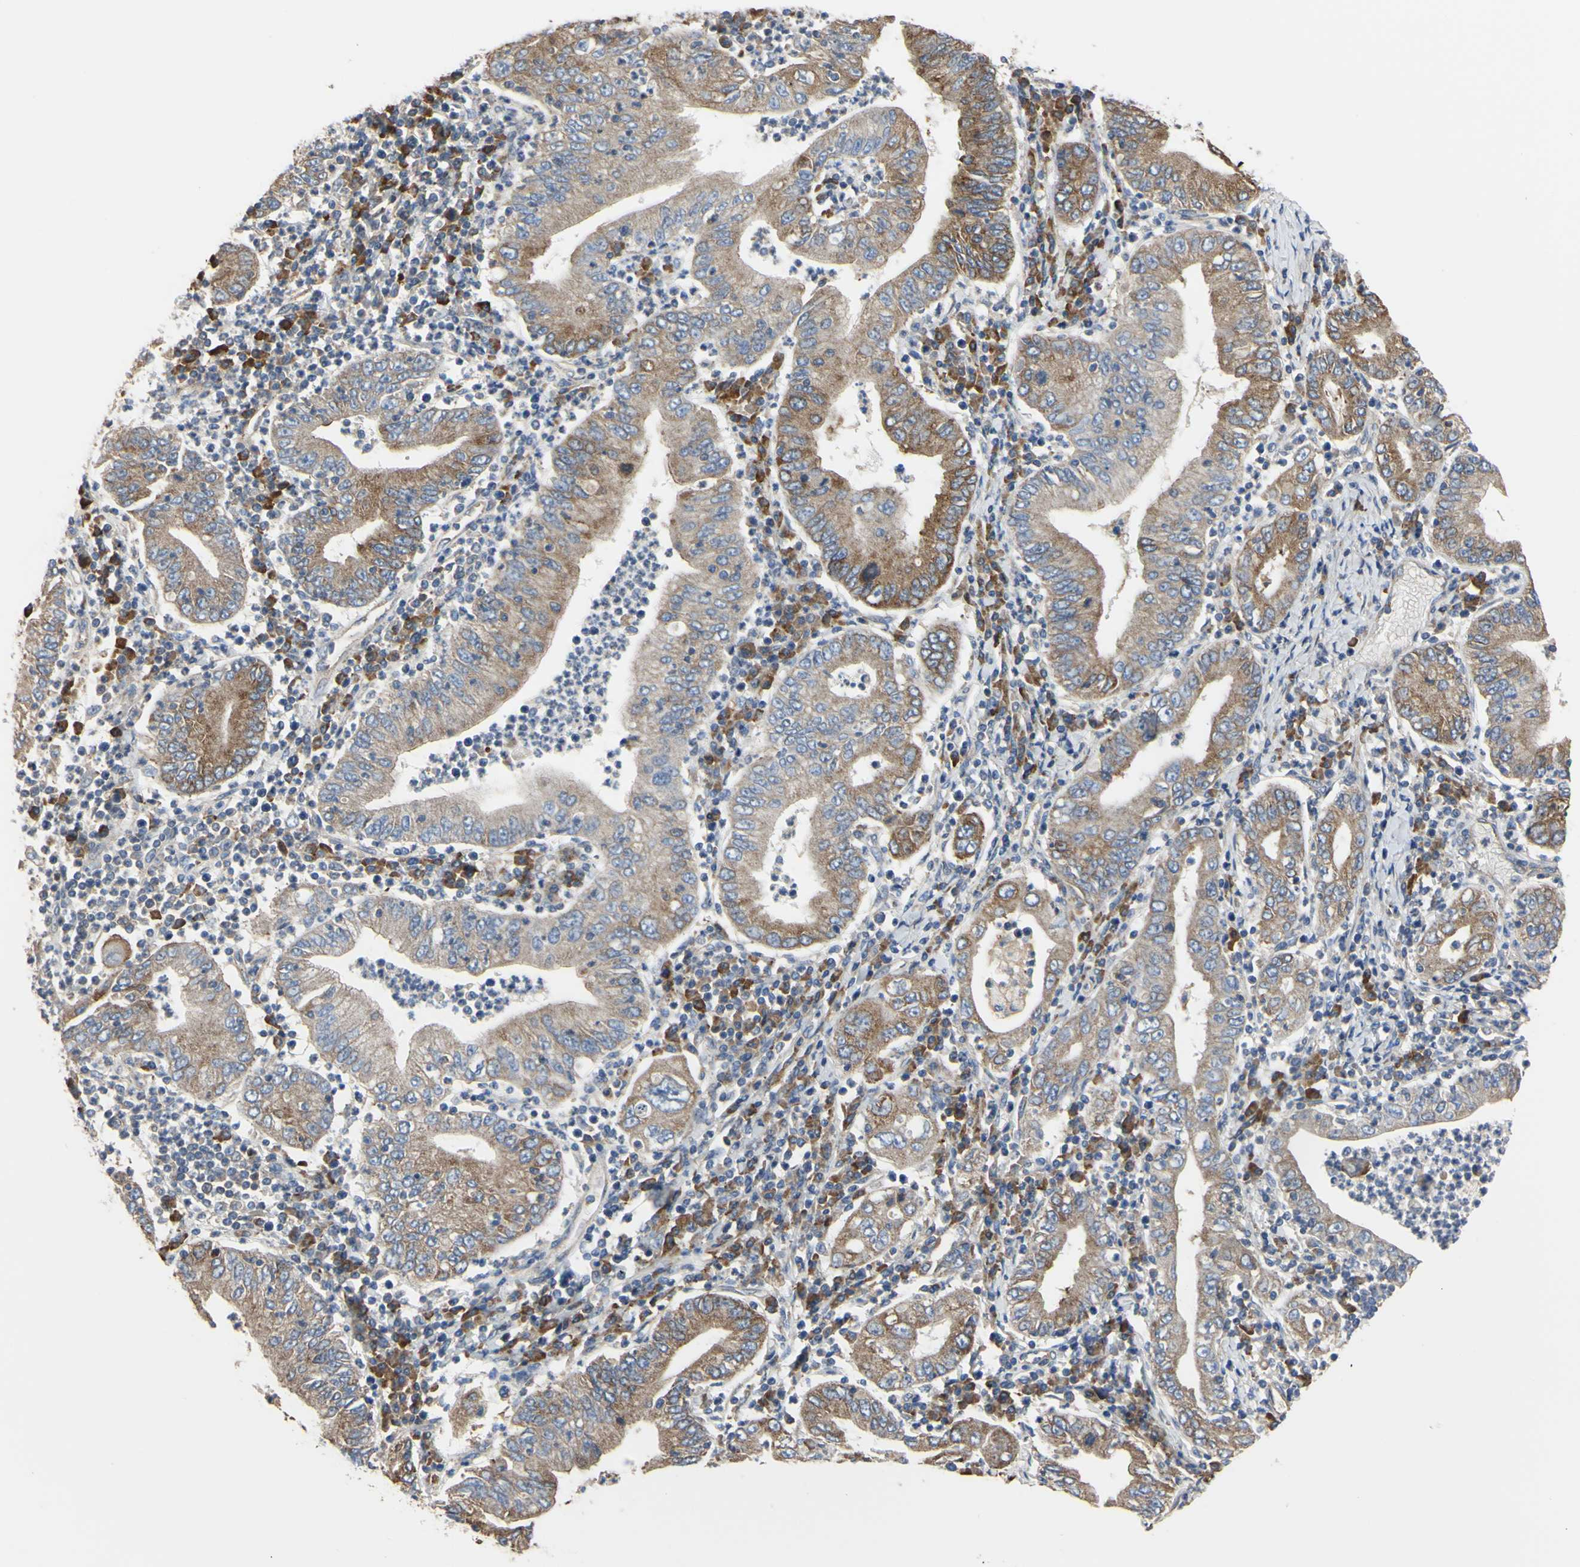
{"staining": {"intensity": "moderate", "quantity": ">75%", "location": "cytoplasmic/membranous"}, "tissue": "stomach cancer", "cell_type": "Tumor cells", "image_type": "cancer", "snomed": [{"axis": "morphology", "description": "Normal tissue, NOS"}, {"axis": "morphology", "description": "Adenocarcinoma, NOS"}, {"axis": "topography", "description": "Esophagus"}, {"axis": "topography", "description": "Stomach, upper"}, {"axis": "topography", "description": "Peripheral nerve tissue"}], "caption": "Stomach cancer was stained to show a protein in brown. There is medium levels of moderate cytoplasmic/membranous expression in approximately >75% of tumor cells. (DAB IHC, brown staining for protein, blue staining for nuclei).", "gene": "BECN1", "patient": {"sex": "male", "age": 62}}